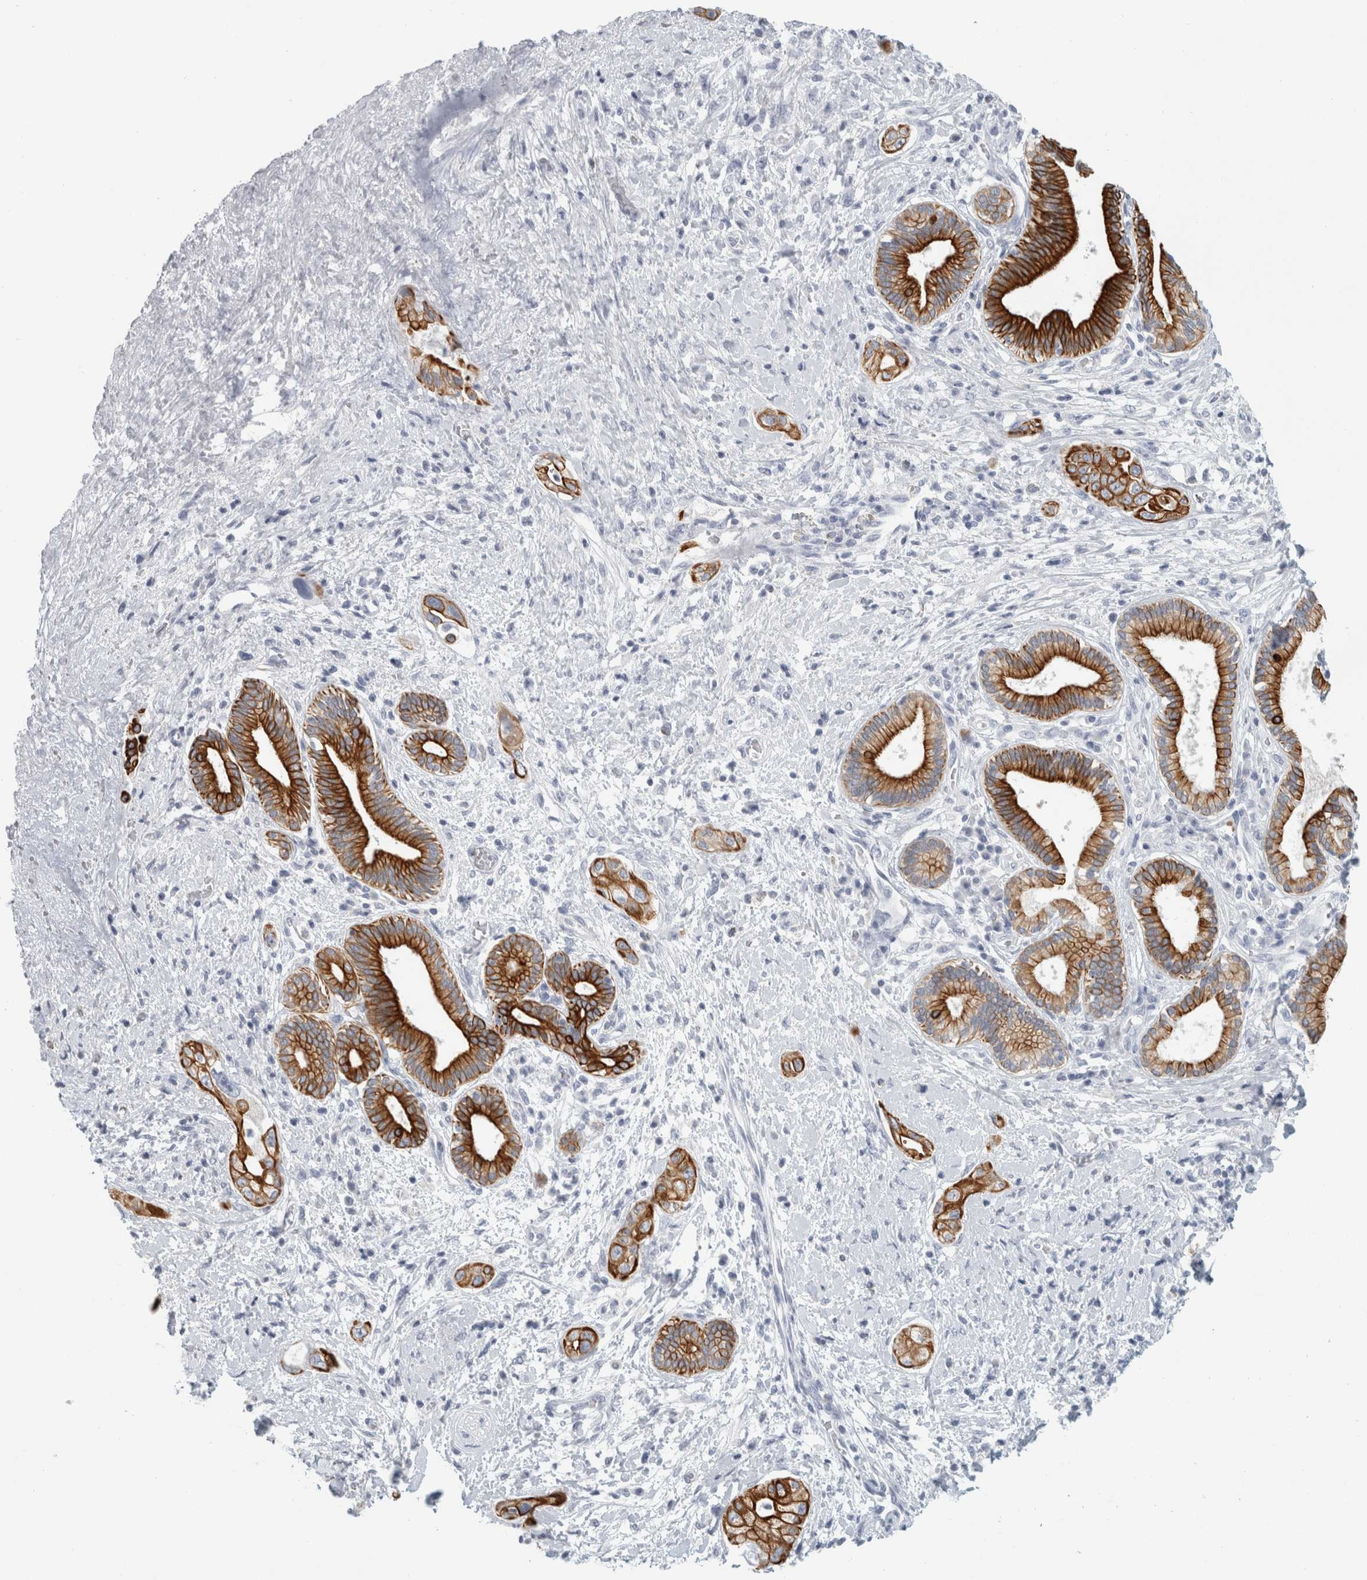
{"staining": {"intensity": "strong", "quantity": ">75%", "location": "cytoplasmic/membranous"}, "tissue": "pancreatic cancer", "cell_type": "Tumor cells", "image_type": "cancer", "snomed": [{"axis": "morphology", "description": "Adenocarcinoma, NOS"}, {"axis": "topography", "description": "Pancreas"}], "caption": "IHC of human pancreatic cancer (adenocarcinoma) demonstrates high levels of strong cytoplasmic/membranous staining in approximately >75% of tumor cells.", "gene": "SLC28A3", "patient": {"sex": "male", "age": 58}}